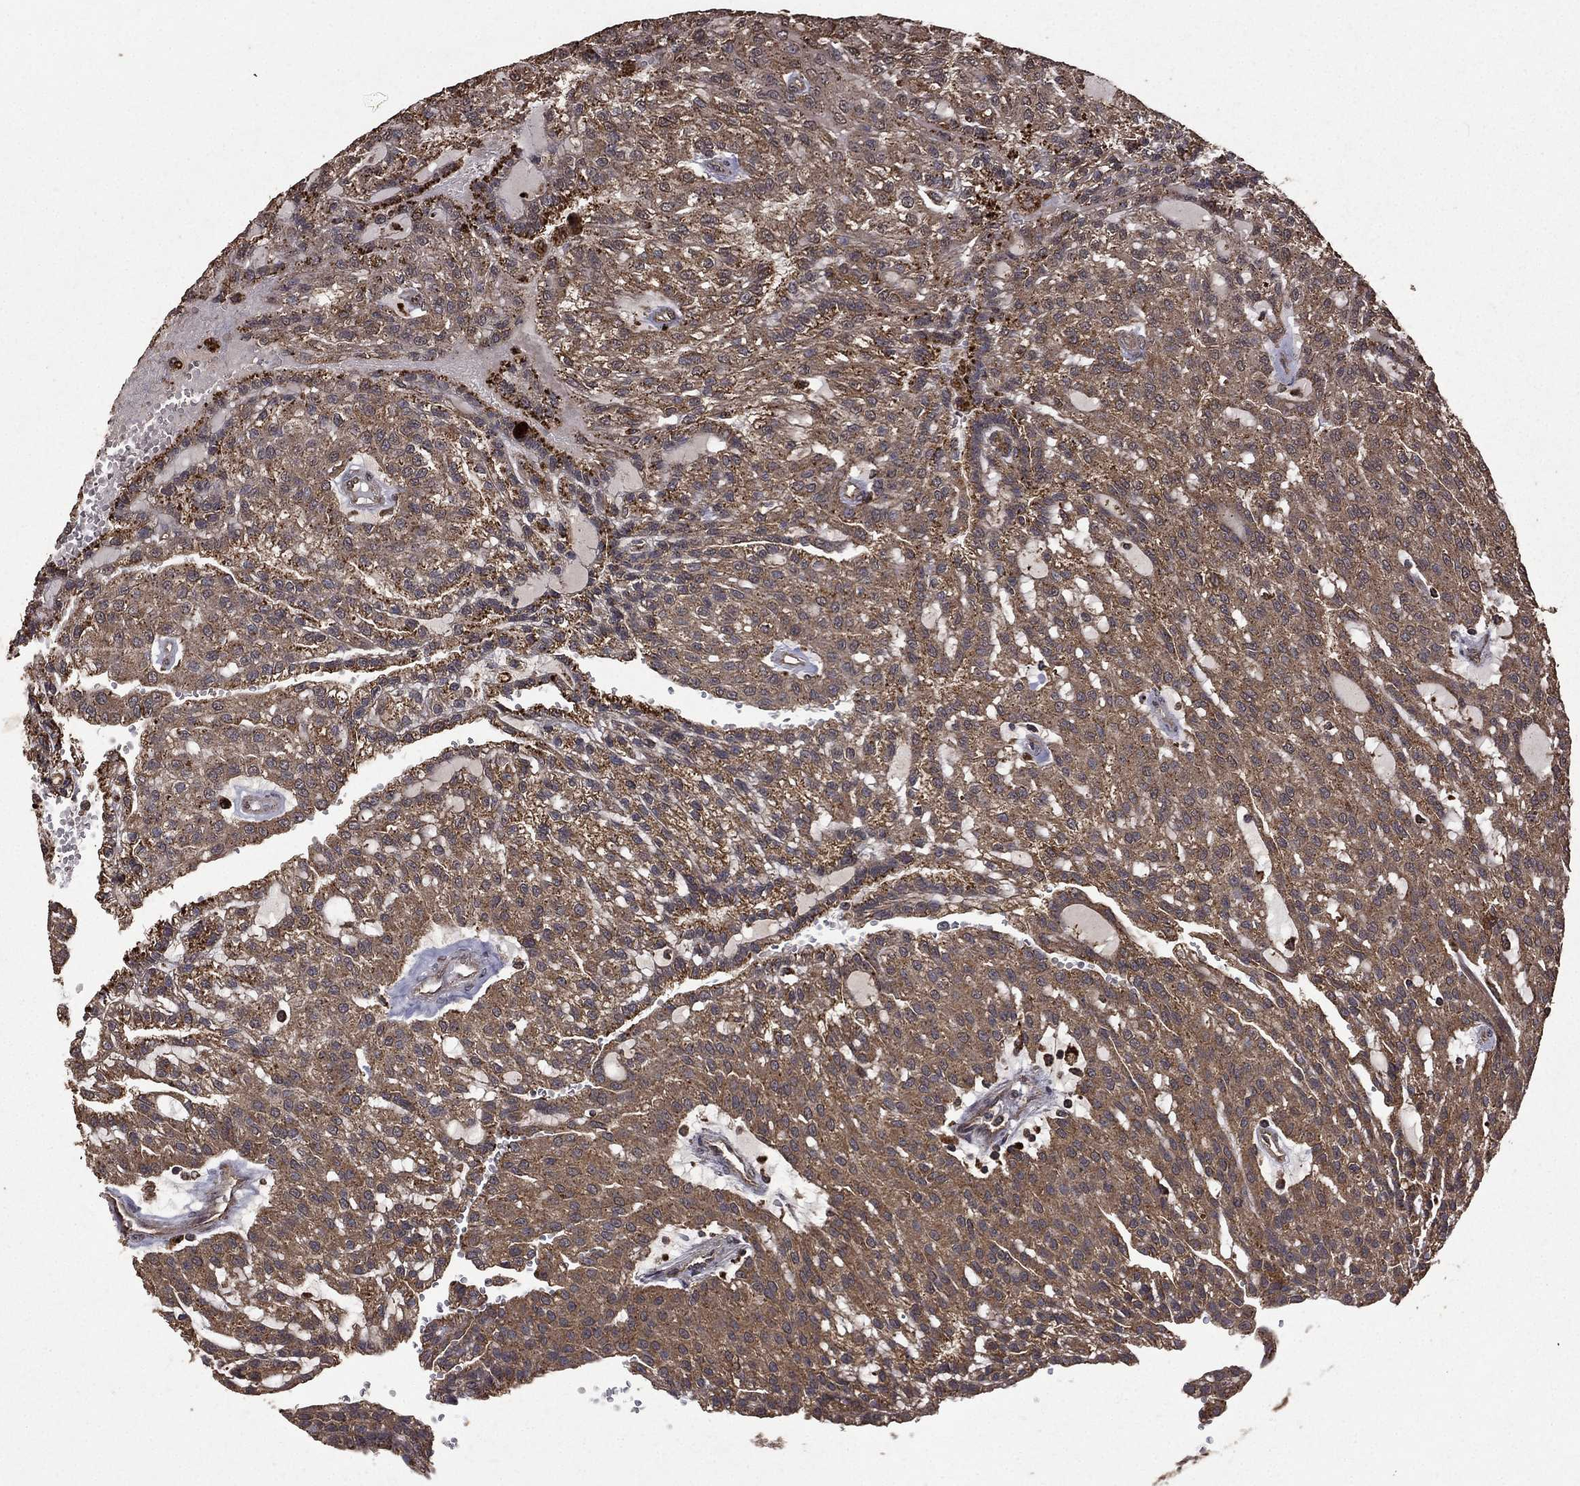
{"staining": {"intensity": "weak", "quantity": "25%-75%", "location": "cytoplasmic/membranous"}, "tissue": "renal cancer", "cell_type": "Tumor cells", "image_type": "cancer", "snomed": [{"axis": "morphology", "description": "Adenocarcinoma, NOS"}, {"axis": "topography", "description": "Kidney"}], "caption": "Weak cytoplasmic/membranous protein staining is present in about 25%-75% of tumor cells in renal cancer.", "gene": "BIRC6", "patient": {"sex": "male", "age": 63}}